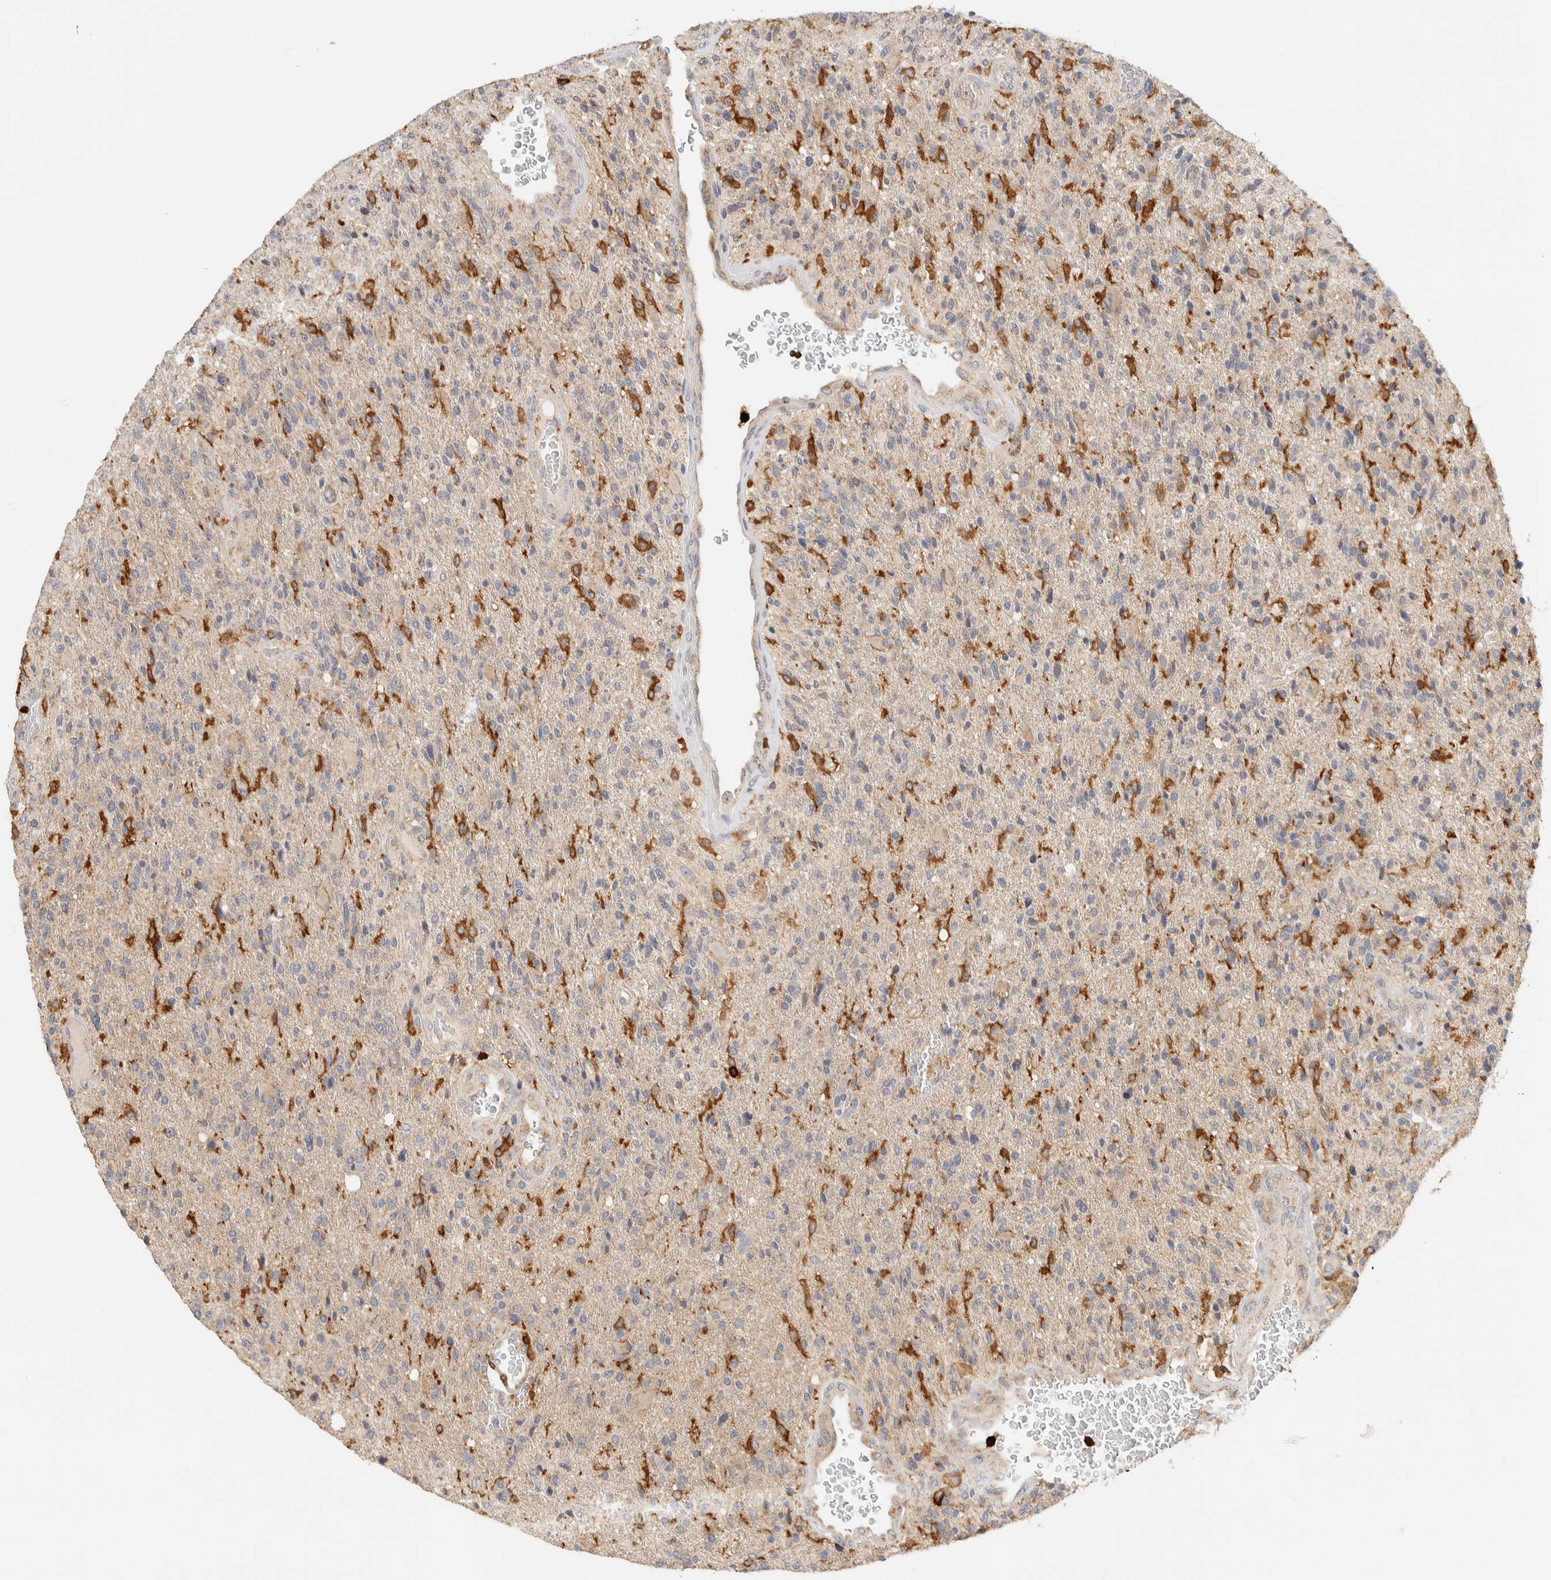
{"staining": {"intensity": "weak", "quantity": "<25%", "location": "cytoplasmic/membranous"}, "tissue": "glioma", "cell_type": "Tumor cells", "image_type": "cancer", "snomed": [{"axis": "morphology", "description": "Glioma, malignant, High grade"}, {"axis": "topography", "description": "Brain"}], "caption": "IHC image of malignant glioma (high-grade) stained for a protein (brown), which displays no expression in tumor cells.", "gene": "RUNDC1", "patient": {"sex": "male", "age": 72}}